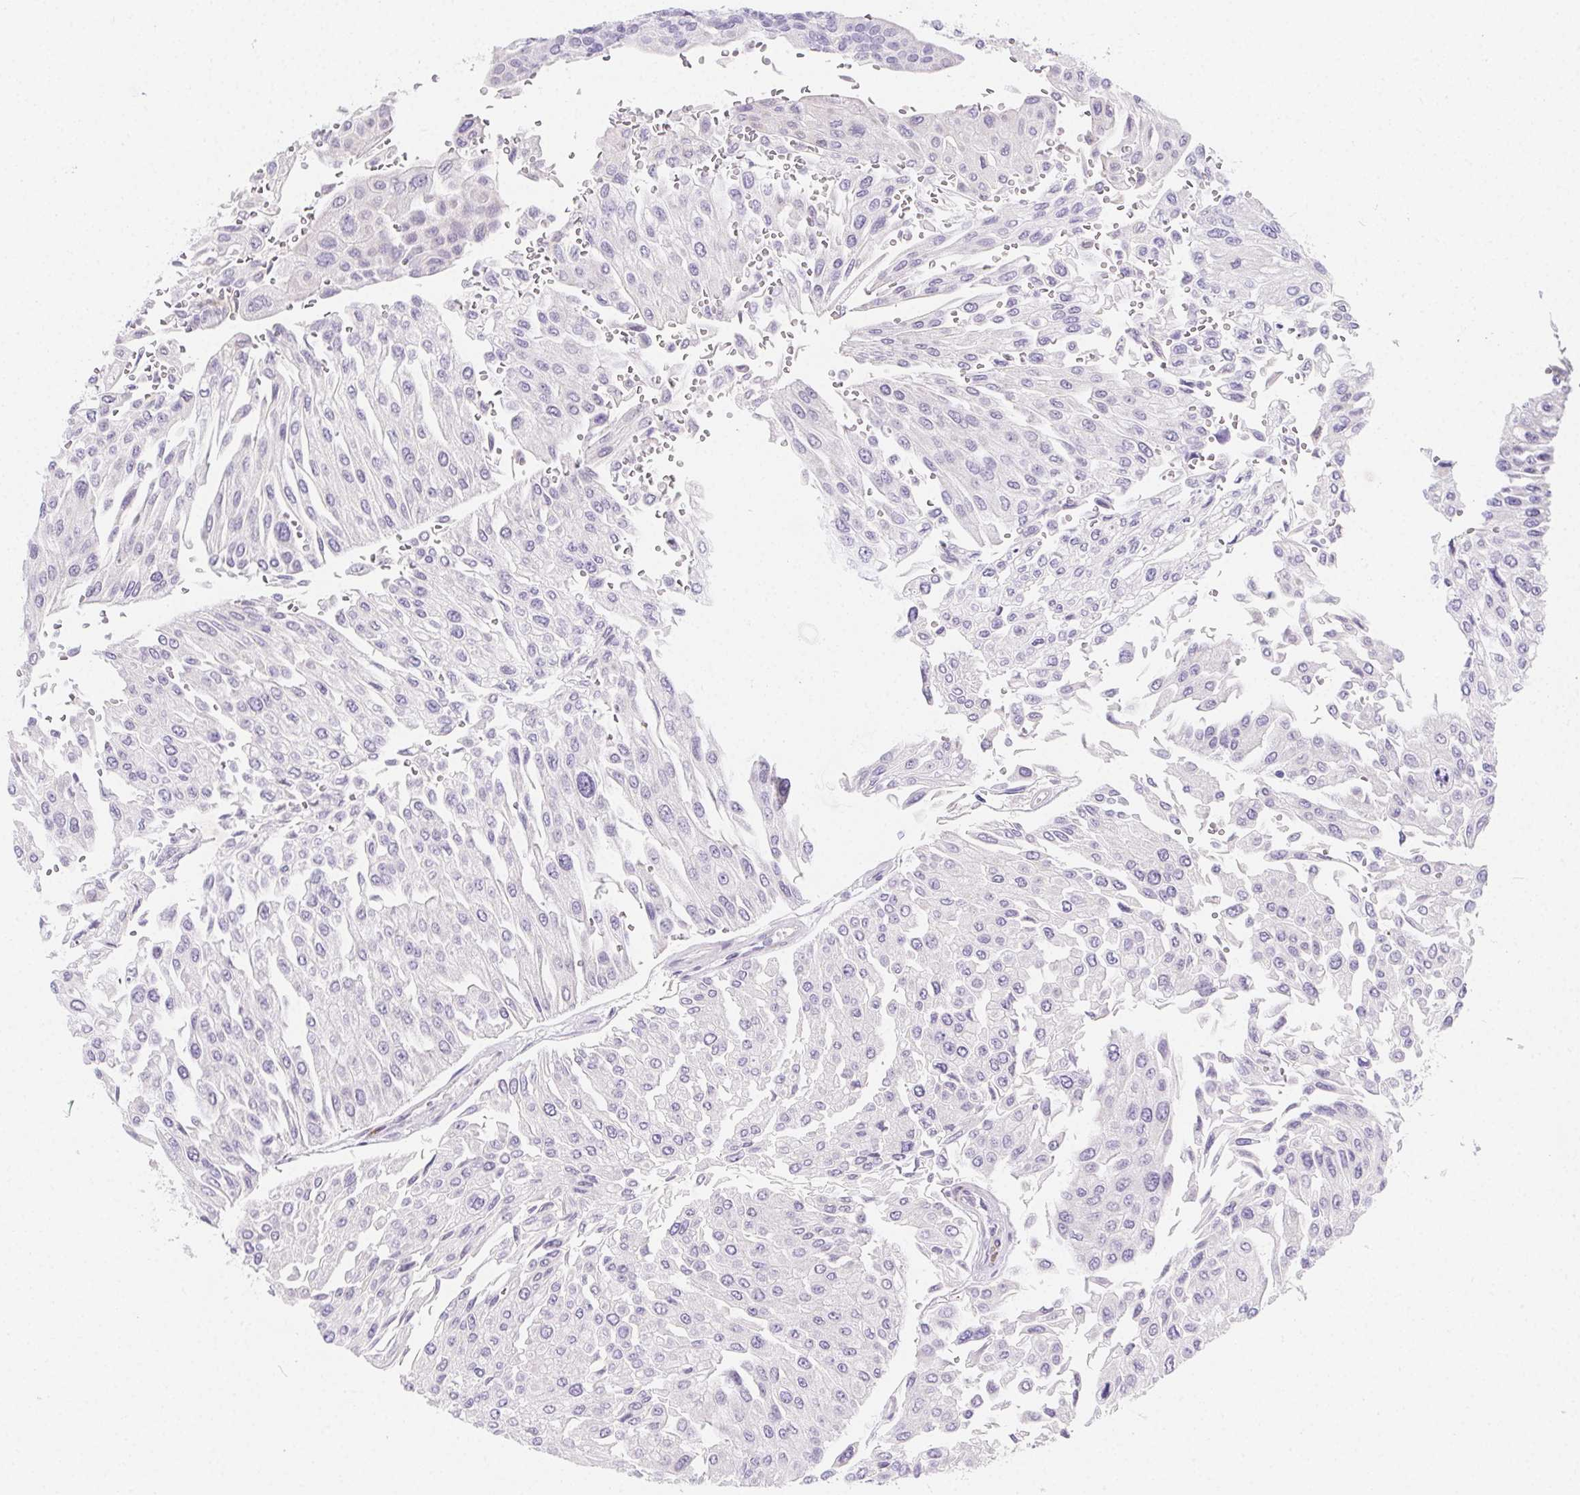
{"staining": {"intensity": "negative", "quantity": "none", "location": "none"}, "tissue": "urothelial cancer", "cell_type": "Tumor cells", "image_type": "cancer", "snomed": [{"axis": "morphology", "description": "Urothelial carcinoma, NOS"}, {"axis": "topography", "description": "Urinary bladder"}], "caption": "This photomicrograph is of transitional cell carcinoma stained with immunohistochemistry (IHC) to label a protein in brown with the nuclei are counter-stained blue. There is no expression in tumor cells.", "gene": "HRC", "patient": {"sex": "male", "age": 67}}